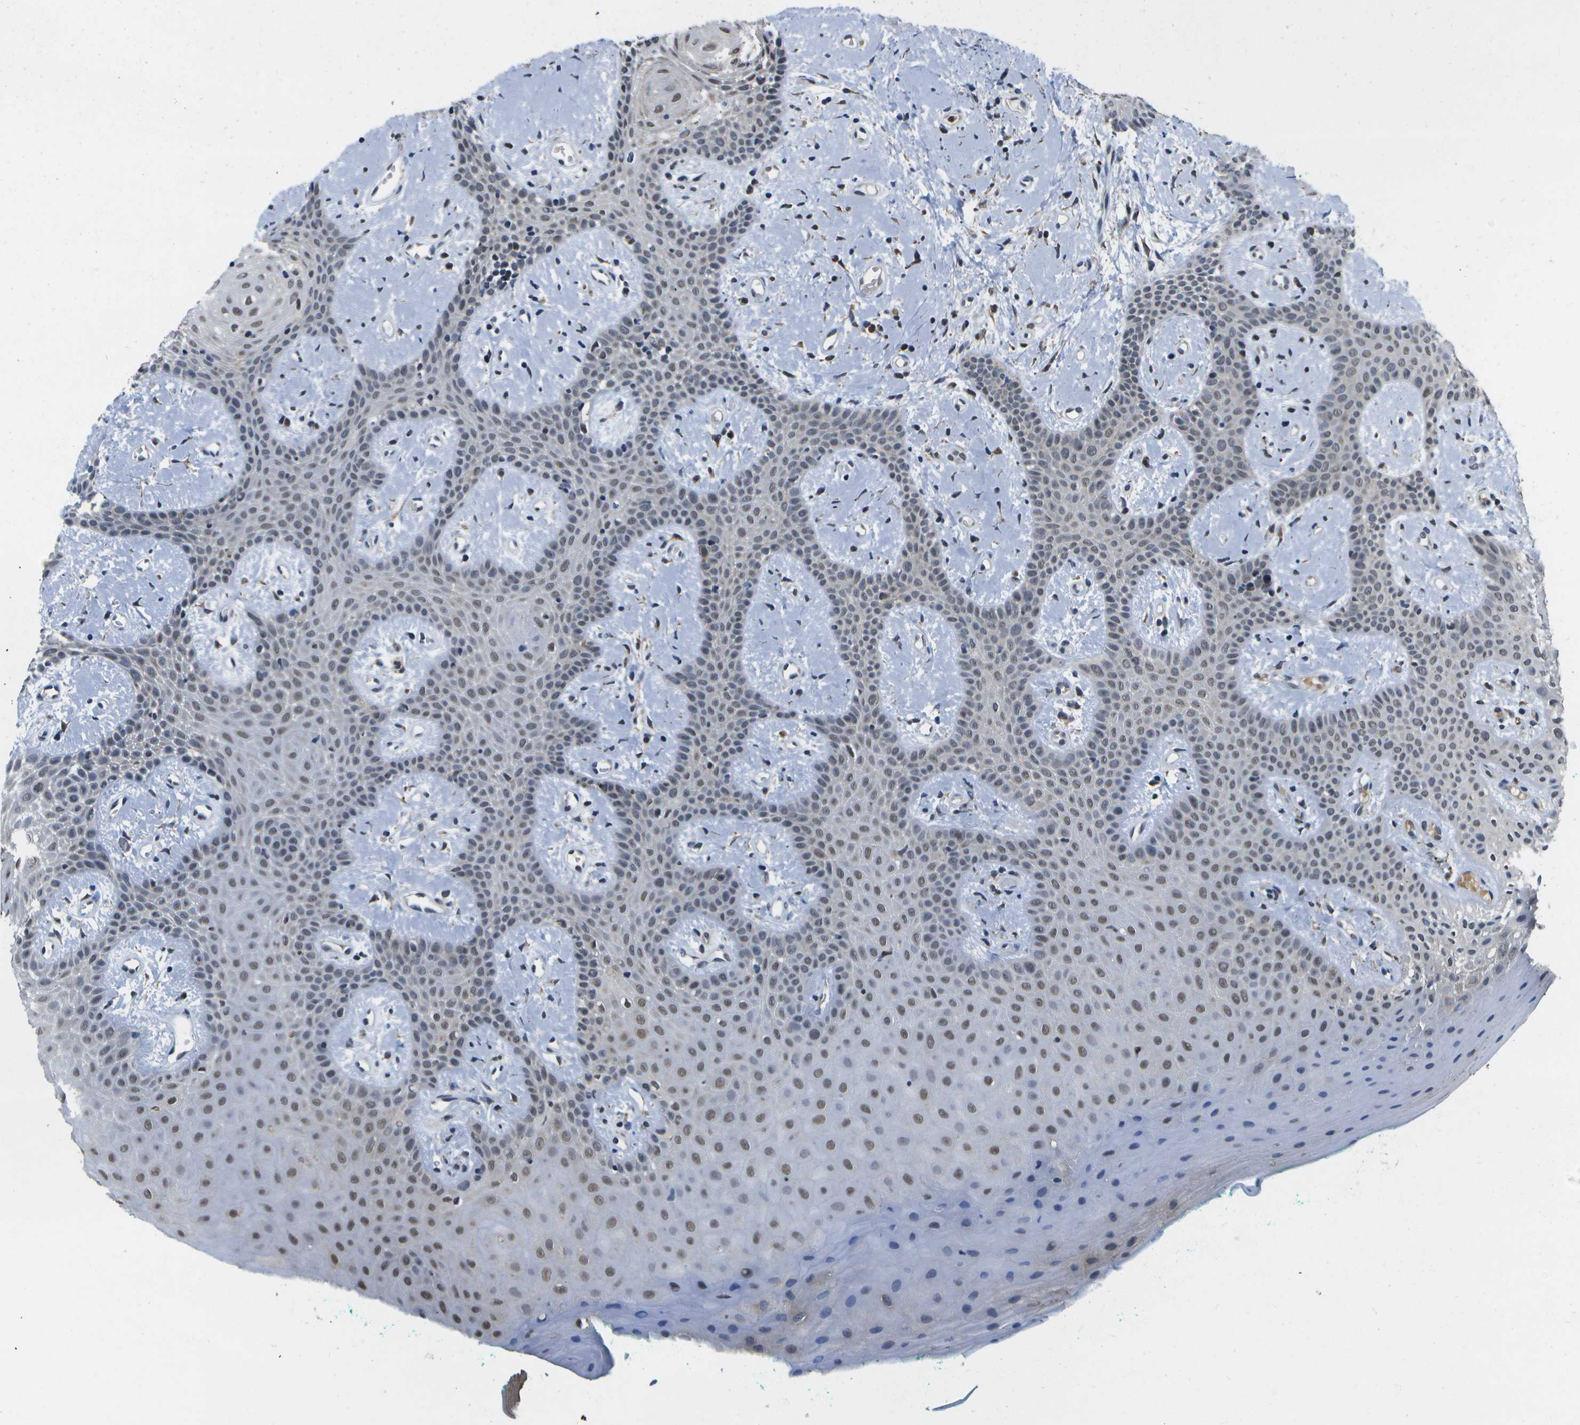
{"staining": {"intensity": "weak", "quantity": "25%-75%", "location": "nuclear"}, "tissue": "oral mucosa", "cell_type": "Squamous epithelial cells", "image_type": "normal", "snomed": [{"axis": "morphology", "description": "Normal tissue, NOS"}, {"axis": "morphology", "description": "Squamous cell carcinoma, NOS"}, {"axis": "topography", "description": "Oral tissue"}, {"axis": "topography", "description": "Salivary gland"}, {"axis": "topography", "description": "Head-Neck"}], "caption": "Immunohistochemical staining of normal human oral mucosa demonstrates 25%-75% levels of weak nuclear protein expression in about 25%-75% of squamous epithelial cells.", "gene": "DSE", "patient": {"sex": "female", "age": 62}}